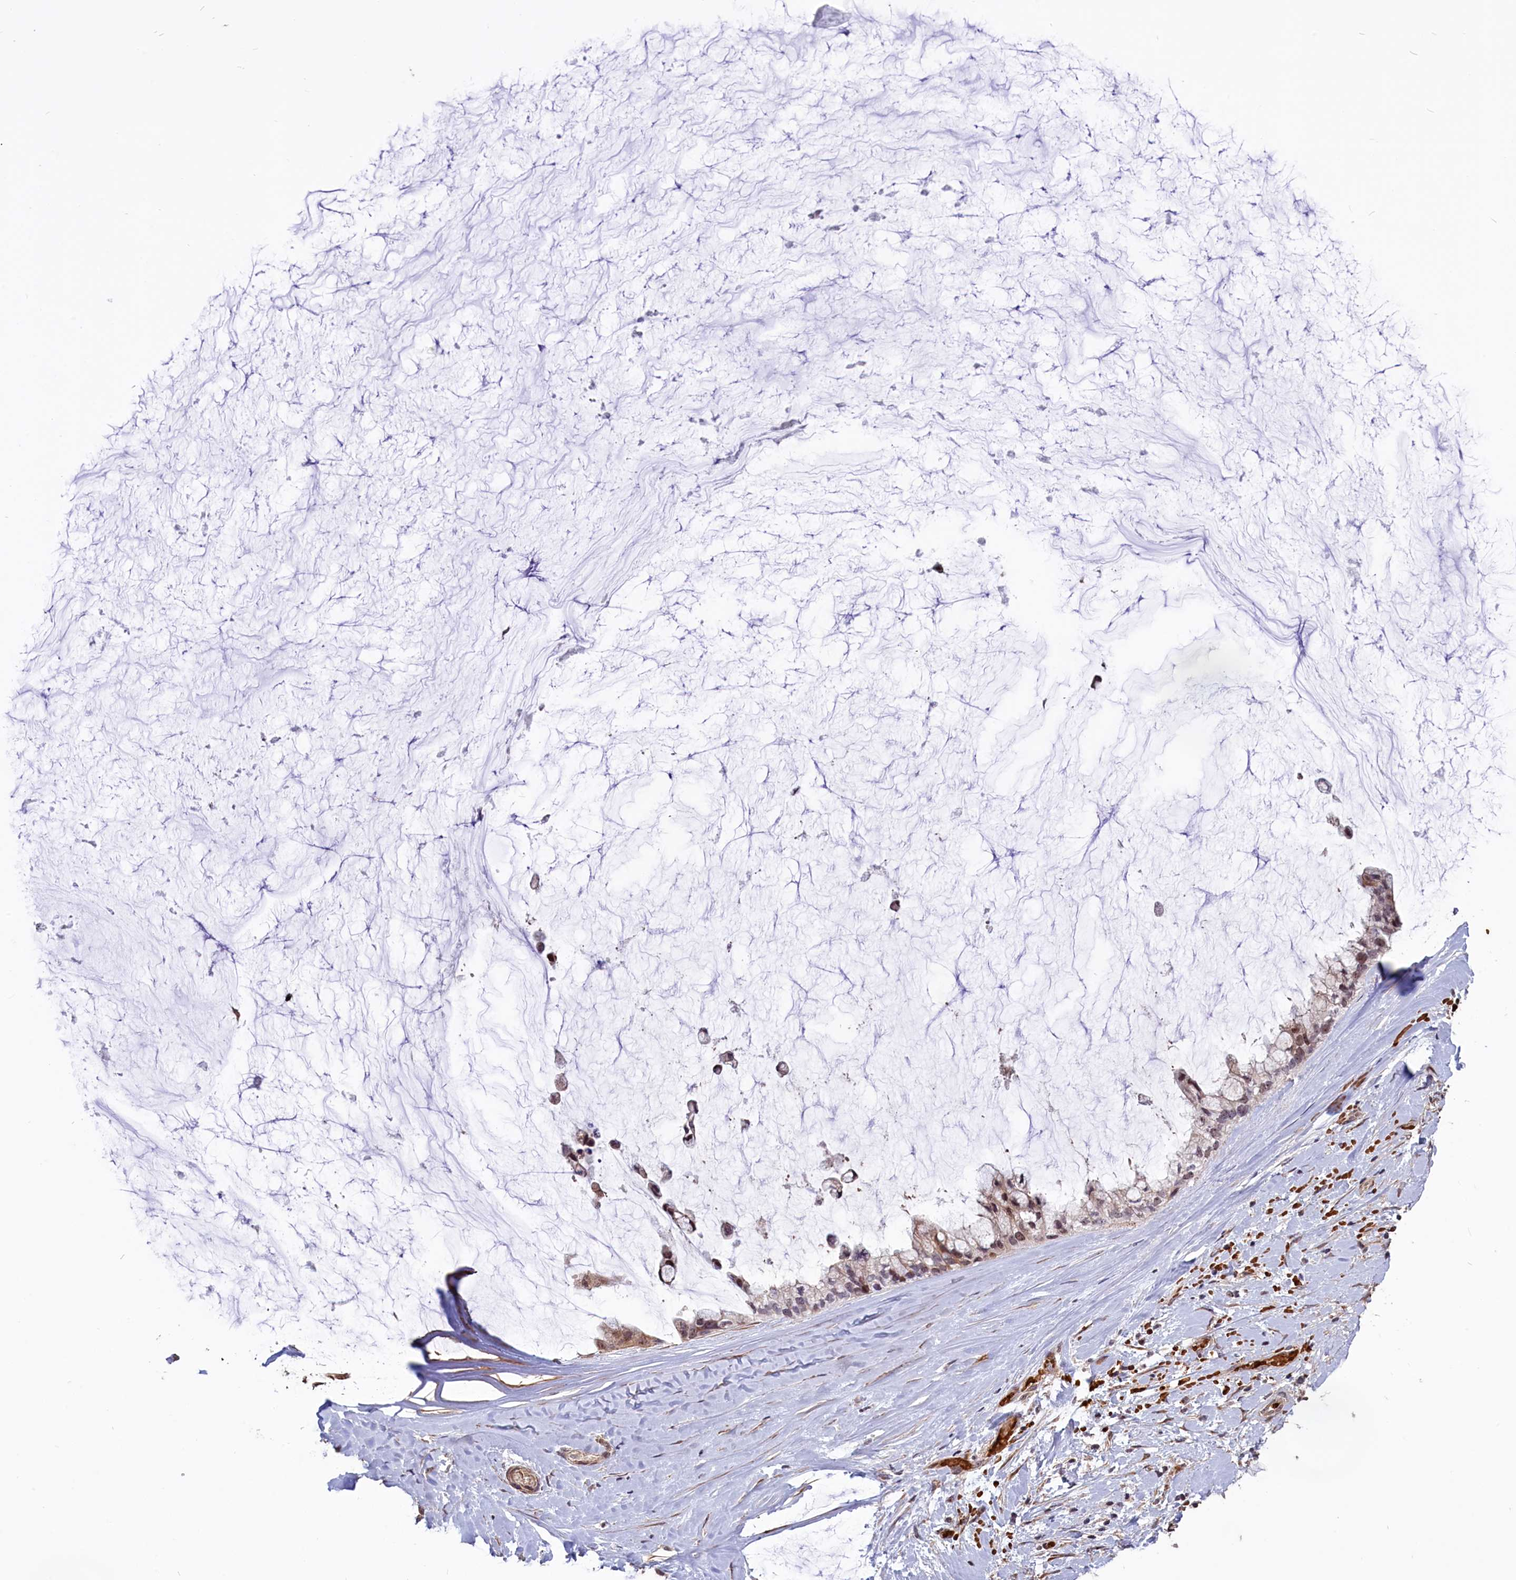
{"staining": {"intensity": "moderate", "quantity": "25%-75%", "location": "nuclear"}, "tissue": "ovarian cancer", "cell_type": "Tumor cells", "image_type": "cancer", "snomed": [{"axis": "morphology", "description": "Cystadenocarcinoma, mucinous, NOS"}, {"axis": "topography", "description": "Ovary"}], "caption": "An immunohistochemistry histopathology image of tumor tissue is shown. Protein staining in brown highlights moderate nuclear positivity in ovarian mucinous cystadenocarcinoma within tumor cells. (Stains: DAB in brown, nuclei in blue, Microscopy: brightfield microscopy at high magnification).", "gene": "SHFL", "patient": {"sex": "female", "age": 39}}